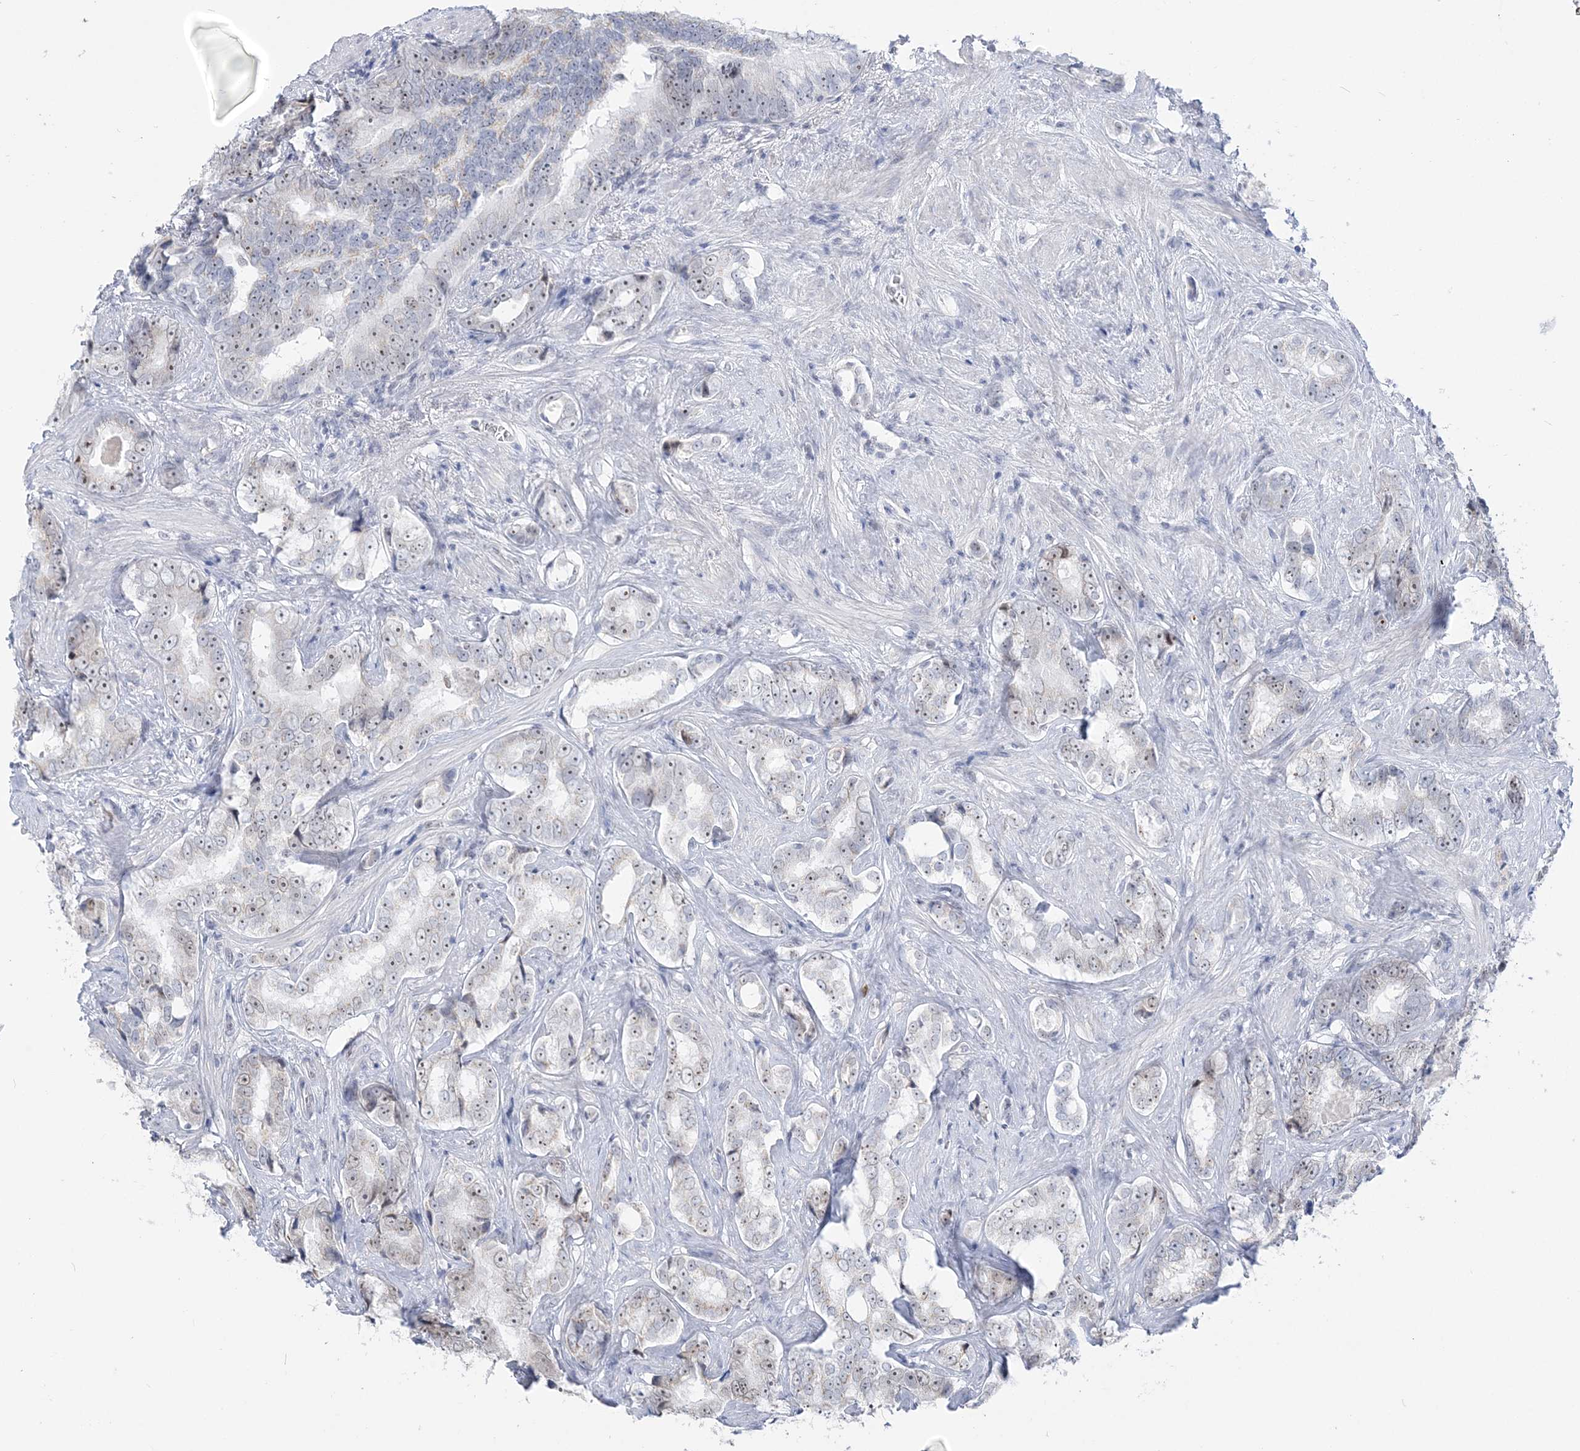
{"staining": {"intensity": "weak", "quantity": "25%-75%", "location": "nuclear"}, "tissue": "prostate cancer", "cell_type": "Tumor cells", "image_type": "cancer", "snomed": [{"axis": "morphology", "description": "Adenocarcinoma, High grade"}, {"axis": "topography", "description": "Prostate"}], "caption": "This image shows IHC staining of prostate cancer (high-grade adenocarcinoma), with low weak nuclear staining in about 25%-75% of tumor cells.", "gene": "DDX21", "patient": {"sex": "male", "age": 66}}